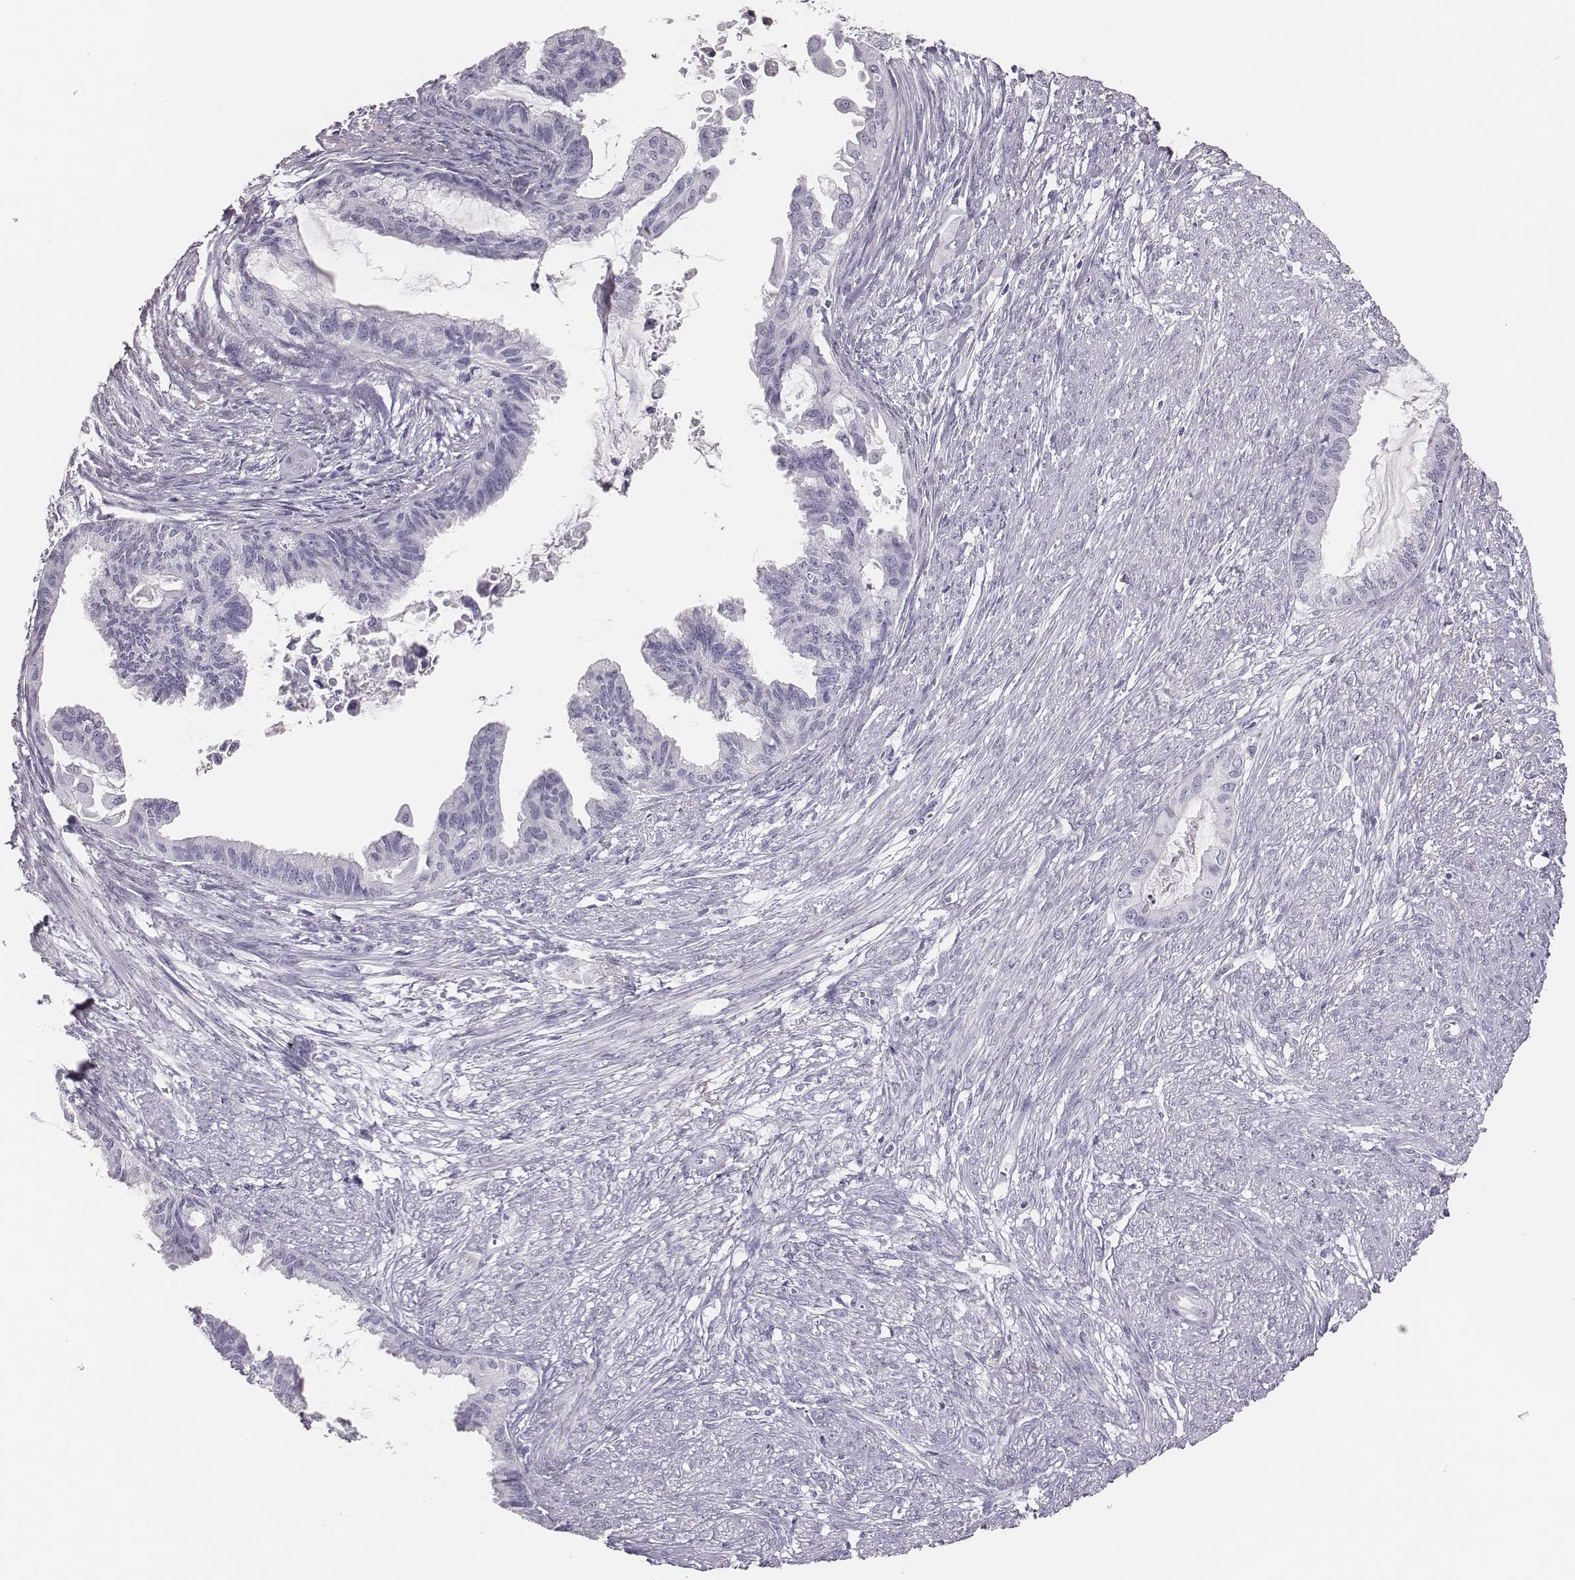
{"staining": {"intensity": "negative", "quantity": "none", "location": "none"}, "tissue": "endometrial cancer", "cell_type": "Tumor cells", "image_type": "cancer", "snomed": [{"axis": "morphology", "description": "Adenocarcinoma, NOS"}, {"axis": "topography", "description": "Endometrium"}], "caption": "A high-resolution histopathology image shows immunohistochemistry staining of endometrial cancer (adenocarcinoma), which exhibits no significant expression in tumor cells.", "gene": "H1-6", "patient": {"sex": "female", "age": 86}}